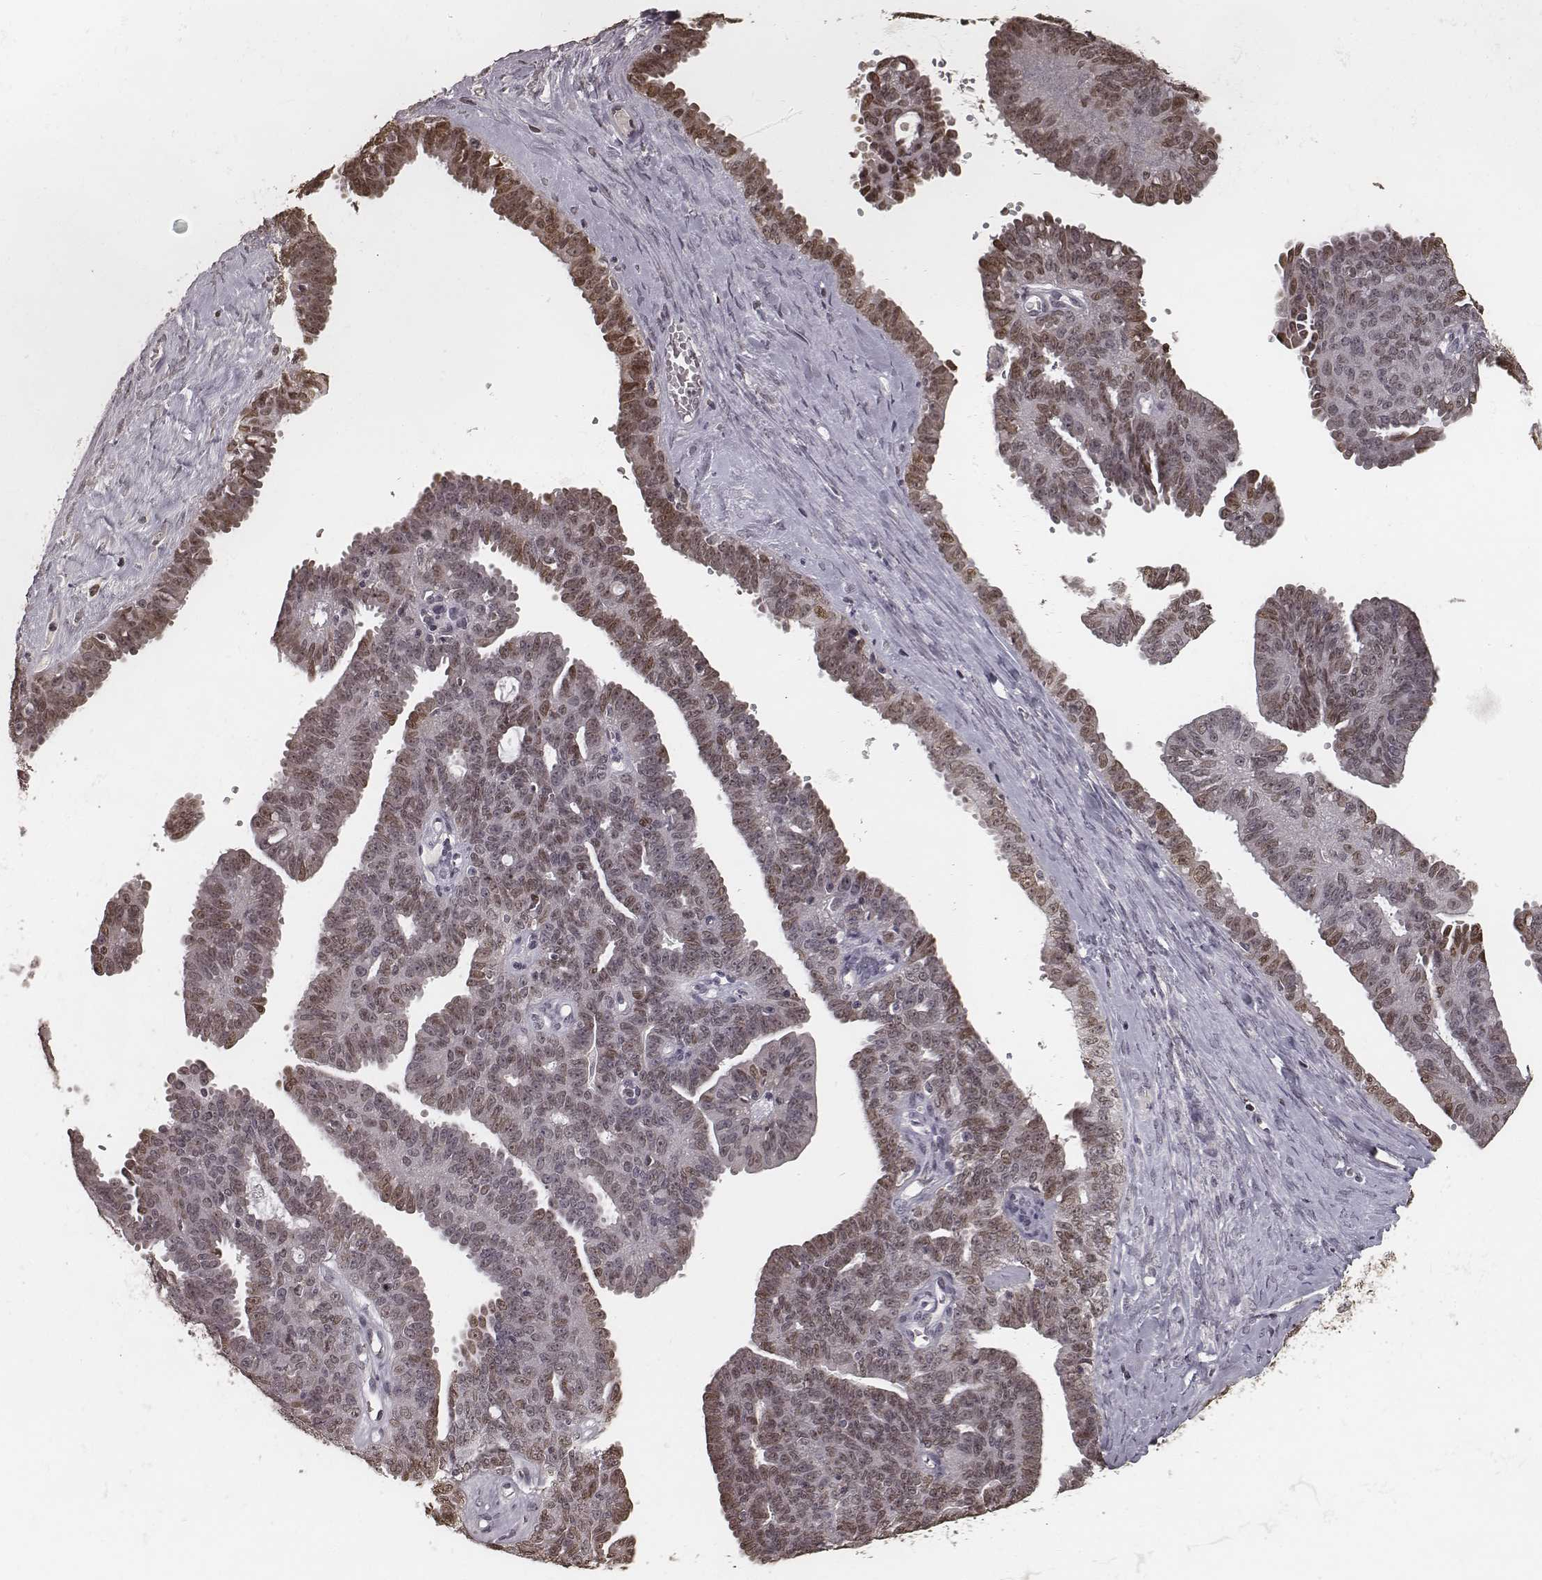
{"staining": {"intensity": "moderate", "quantity": ">75%", "location": "nuclear"}, "tissue": "ovarian cancer", "cell_type": "Tumor cells", "image_type": "cancer", "snomed": [{"axis": "morphology", "description": "Cystadenocarcinoma, serous, NOS"}, {"axis": "topography", "description": "Ovary"}], "caption": "The photomicrograph exhibits staining of serous cystadenocarcinoma (ovarian), revealing moderate nuclear protein expression (brown color) within tumor cells.", "gene": "HMGA2", "patient": {"sex": "female", "age": 71}}